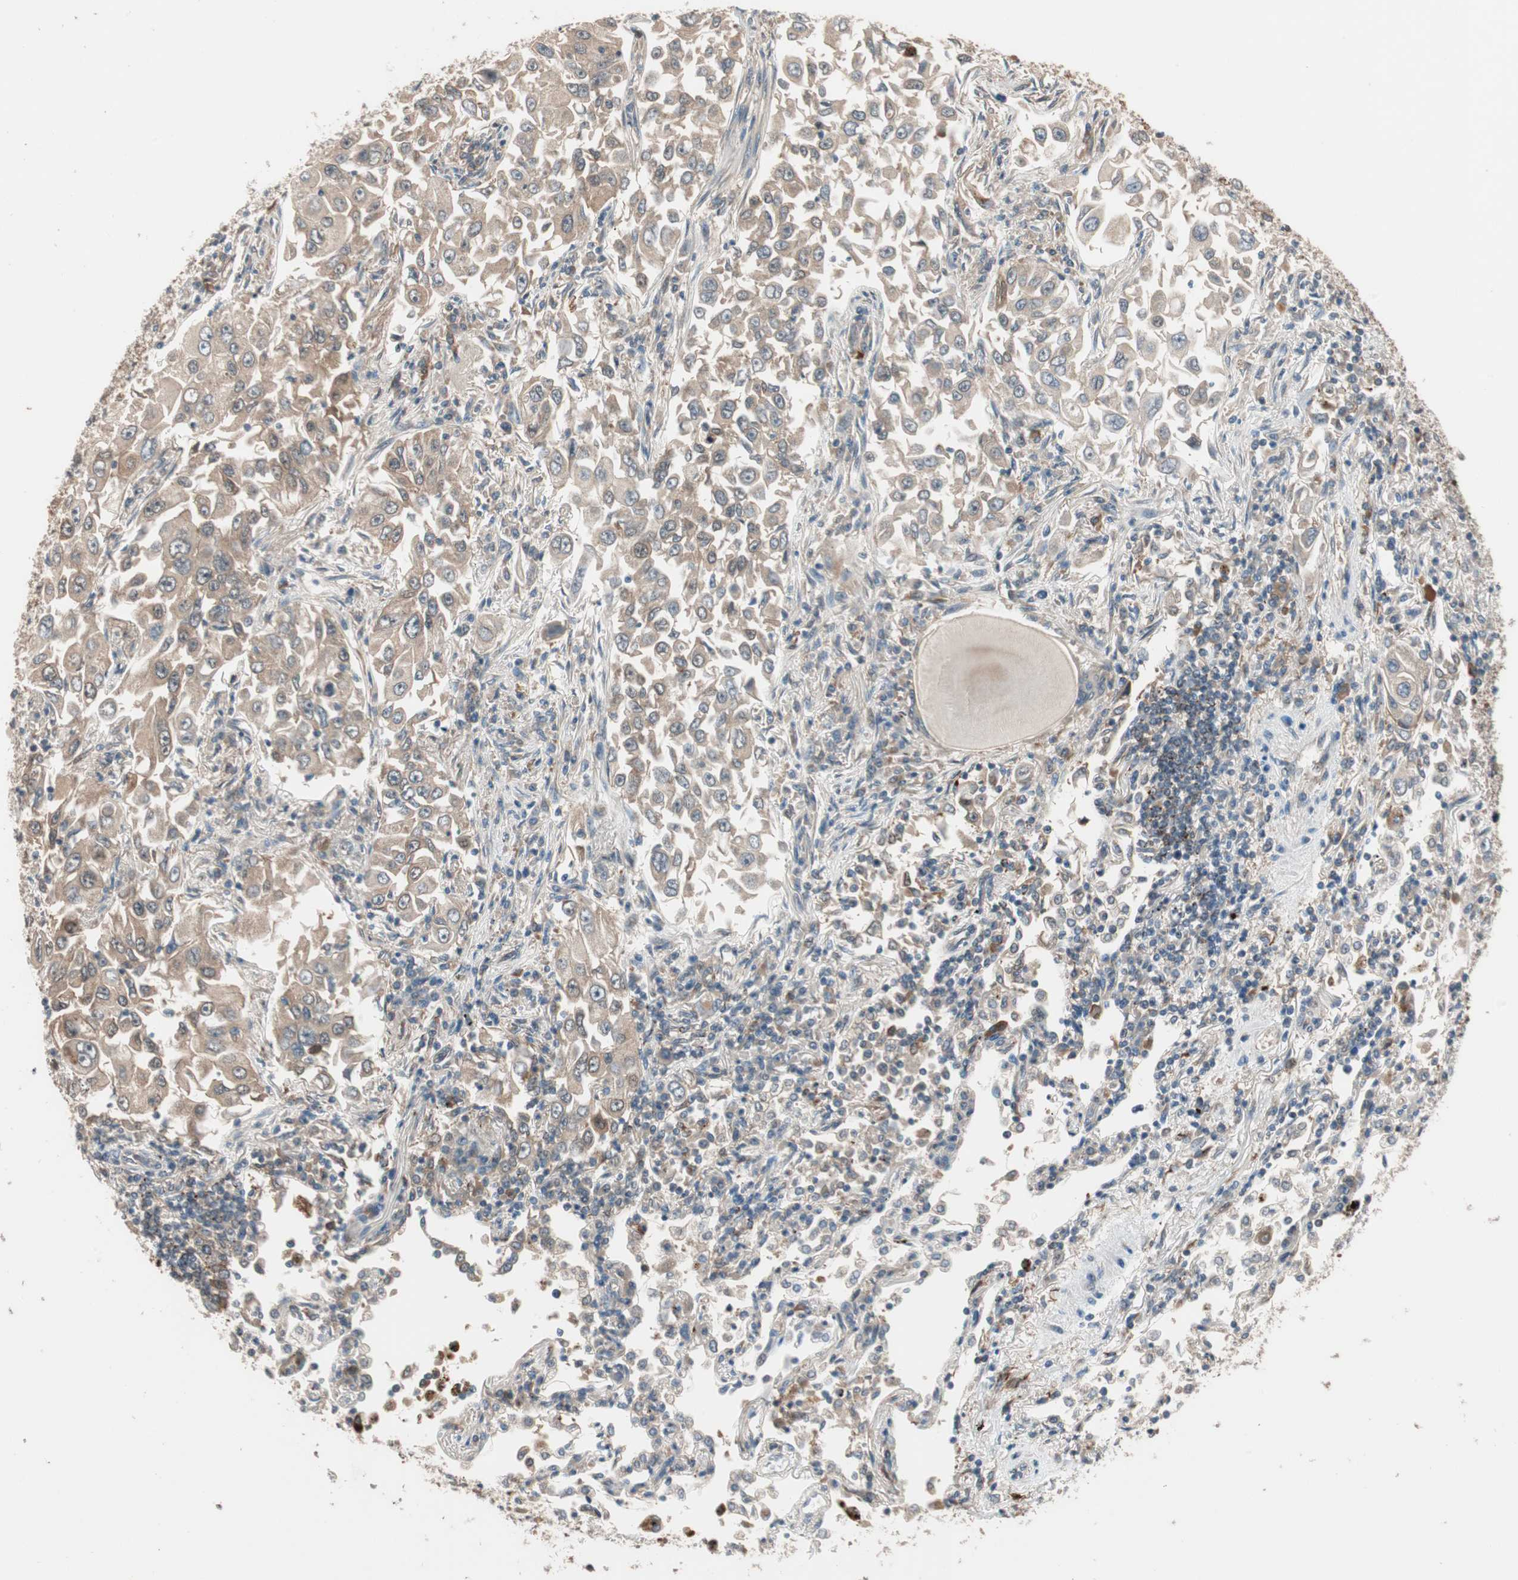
{"staining": {"intensity": "moderate", "quantity": ">75%", "location": "cytoplasmic/membranous"}, "tissue": "lung cancer", "cell_type": "Tumor cells", "image_type": "cancer", "snomed": [{"axis": "morphology", "description": "Adenocarcinoma, NOS"}, {"axis": "topography", "description": "Lung"}], "caption": "An immunohistochemistry micrograph of neoplastic tissue is shown. Protein staining in brown labels moderate cytoplasmic/membranous positivity in lung adenocarcinoma within tumor cells.", "gene": "PIK3R3", "patient": {"sex": "male", "age": 84}}